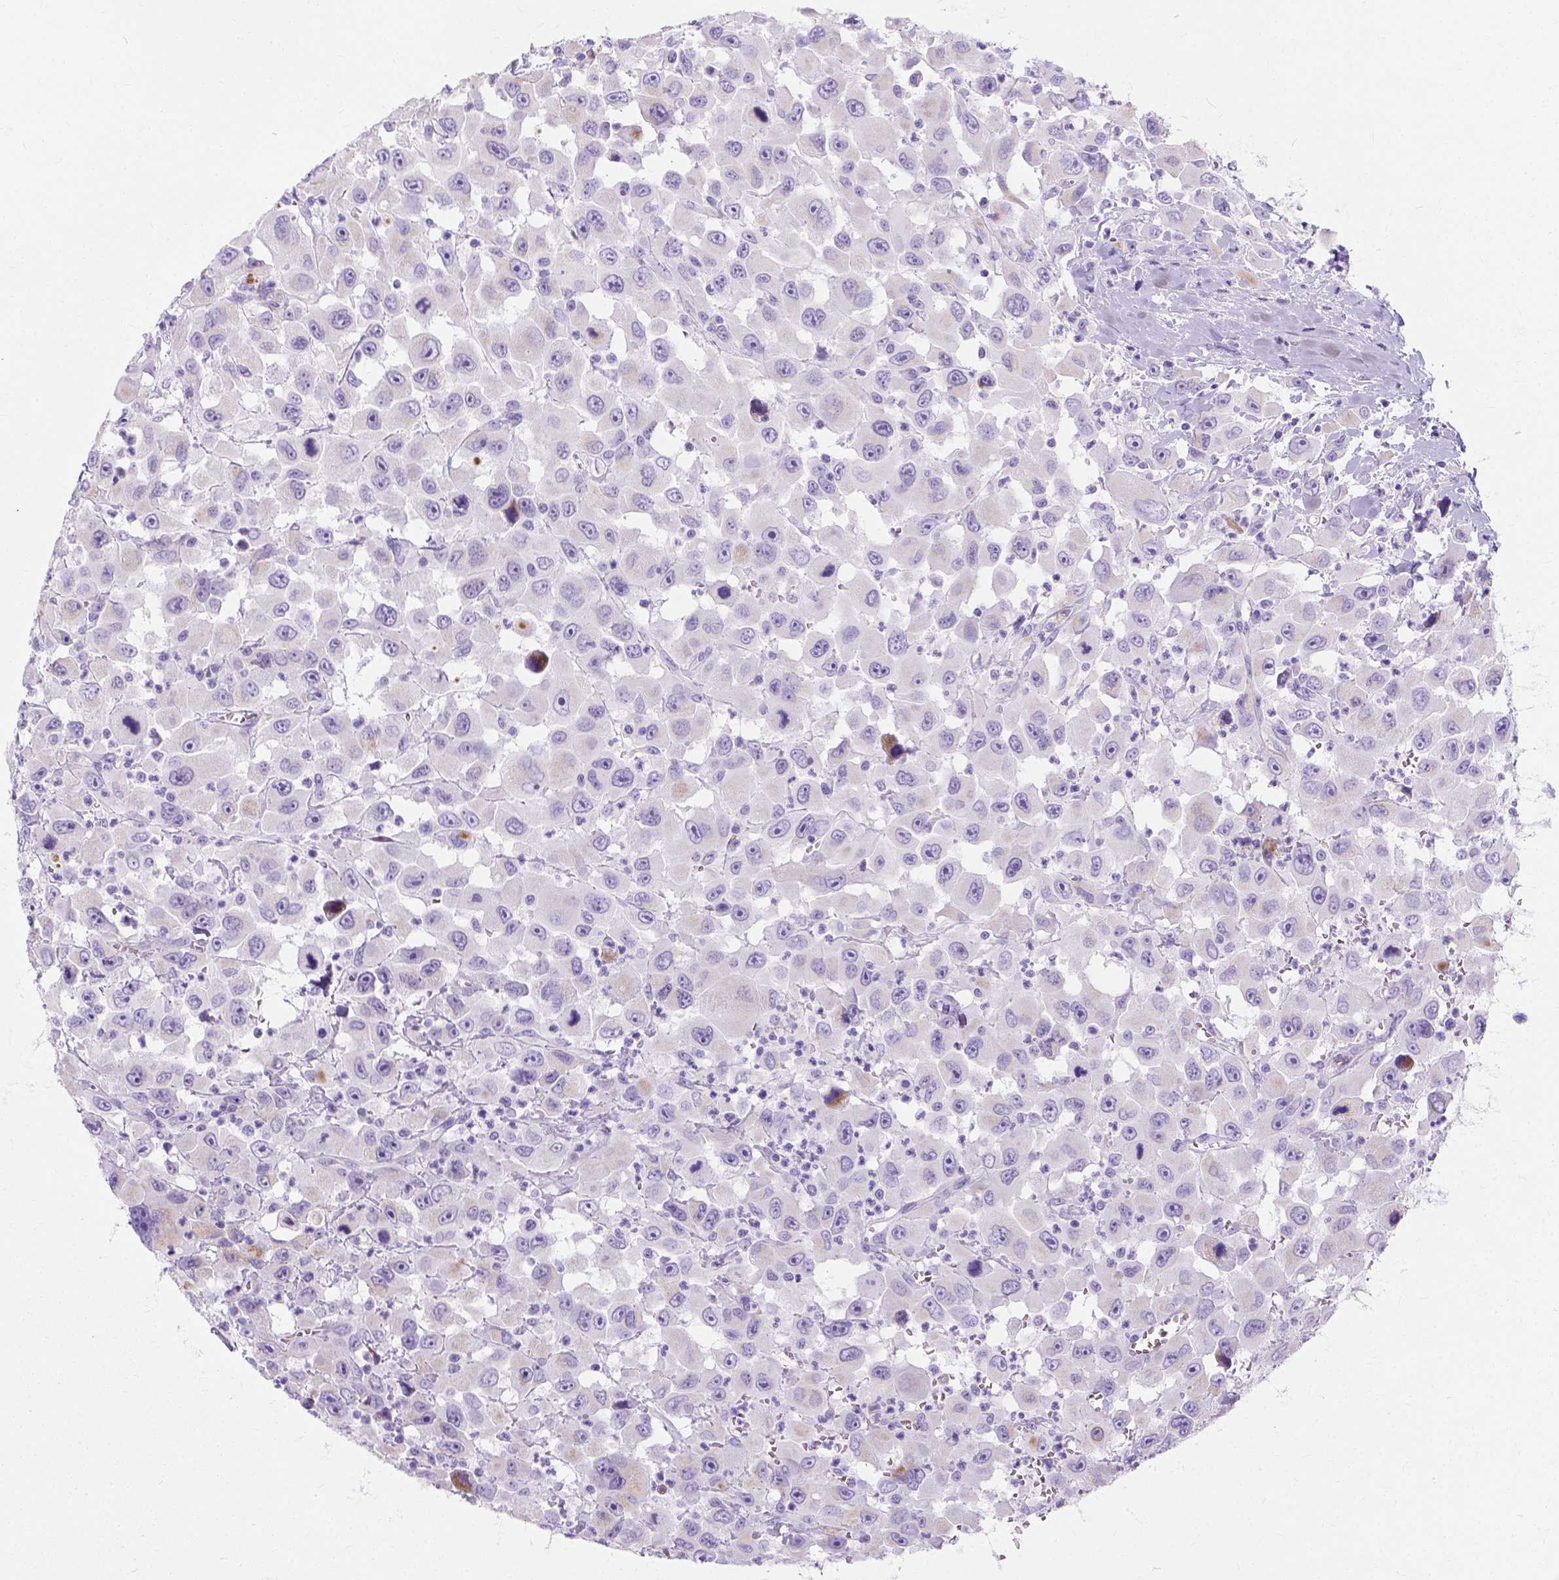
{"staining": {"intensity": "negative", "quantity": "none", "location": "none"}, "tissue": "head and neck cancer", "cell_type": "Tumor cells", "image_type": "cancer", "snomed": [{"axis": "morphology", "description": "Squamous cell carcinoma, NOS"}, {"axis": "morphology", "description": "Squamous cell carcinoma, metastatic, NOS"}, {"axis": "topography", "description": "Oral tissue"}, {"axis": "topography", "description": "Head-Neck"}], "caption": "Squamous cell carcinoma (head and neck) was stained to show a protein in brown. There is no significant staining in tumor cells.", "gene": "MYH15", "patient": {"sex": "female", "age": 85}}